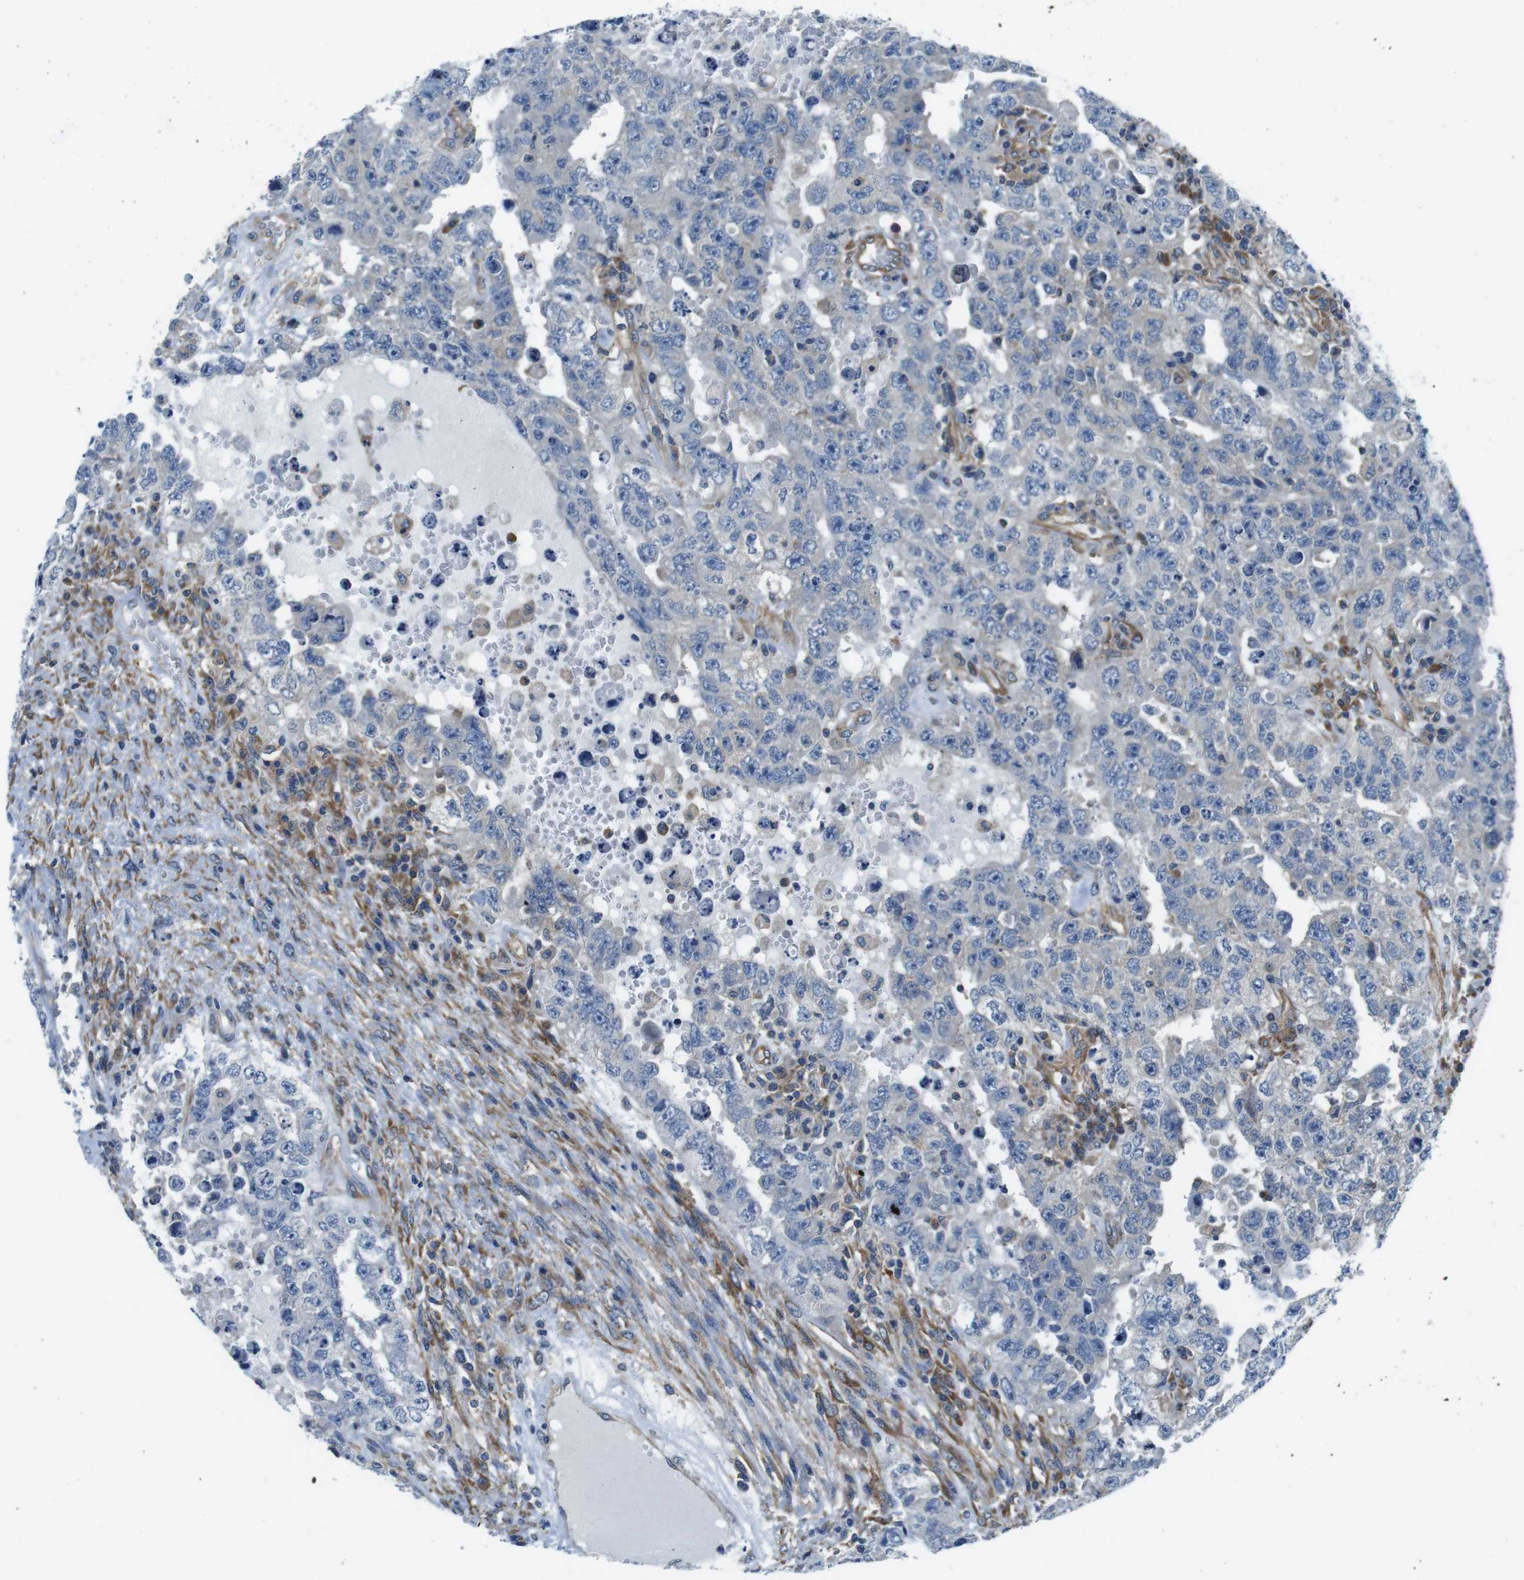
{"staining": {"intensity": "weak", "quantity": "<25%", "location": "cytoplasmic/membranous"}, "tissue": "testis cancer", "cell_type": "Tumor cells", "image_type": "cancer", "snomed": [{"axis": "morphology", "description": "Carcinoma, Embryonal, NOS"}, {"axis": "topography", "description": "Testis"}], "caption": "This is an IHC image of human testis cancer (embryonal carcinoma). There is no positivity in tumor cells.", "gene": "EIF2B5", "patient": {"sex": "male", "age": 26}}